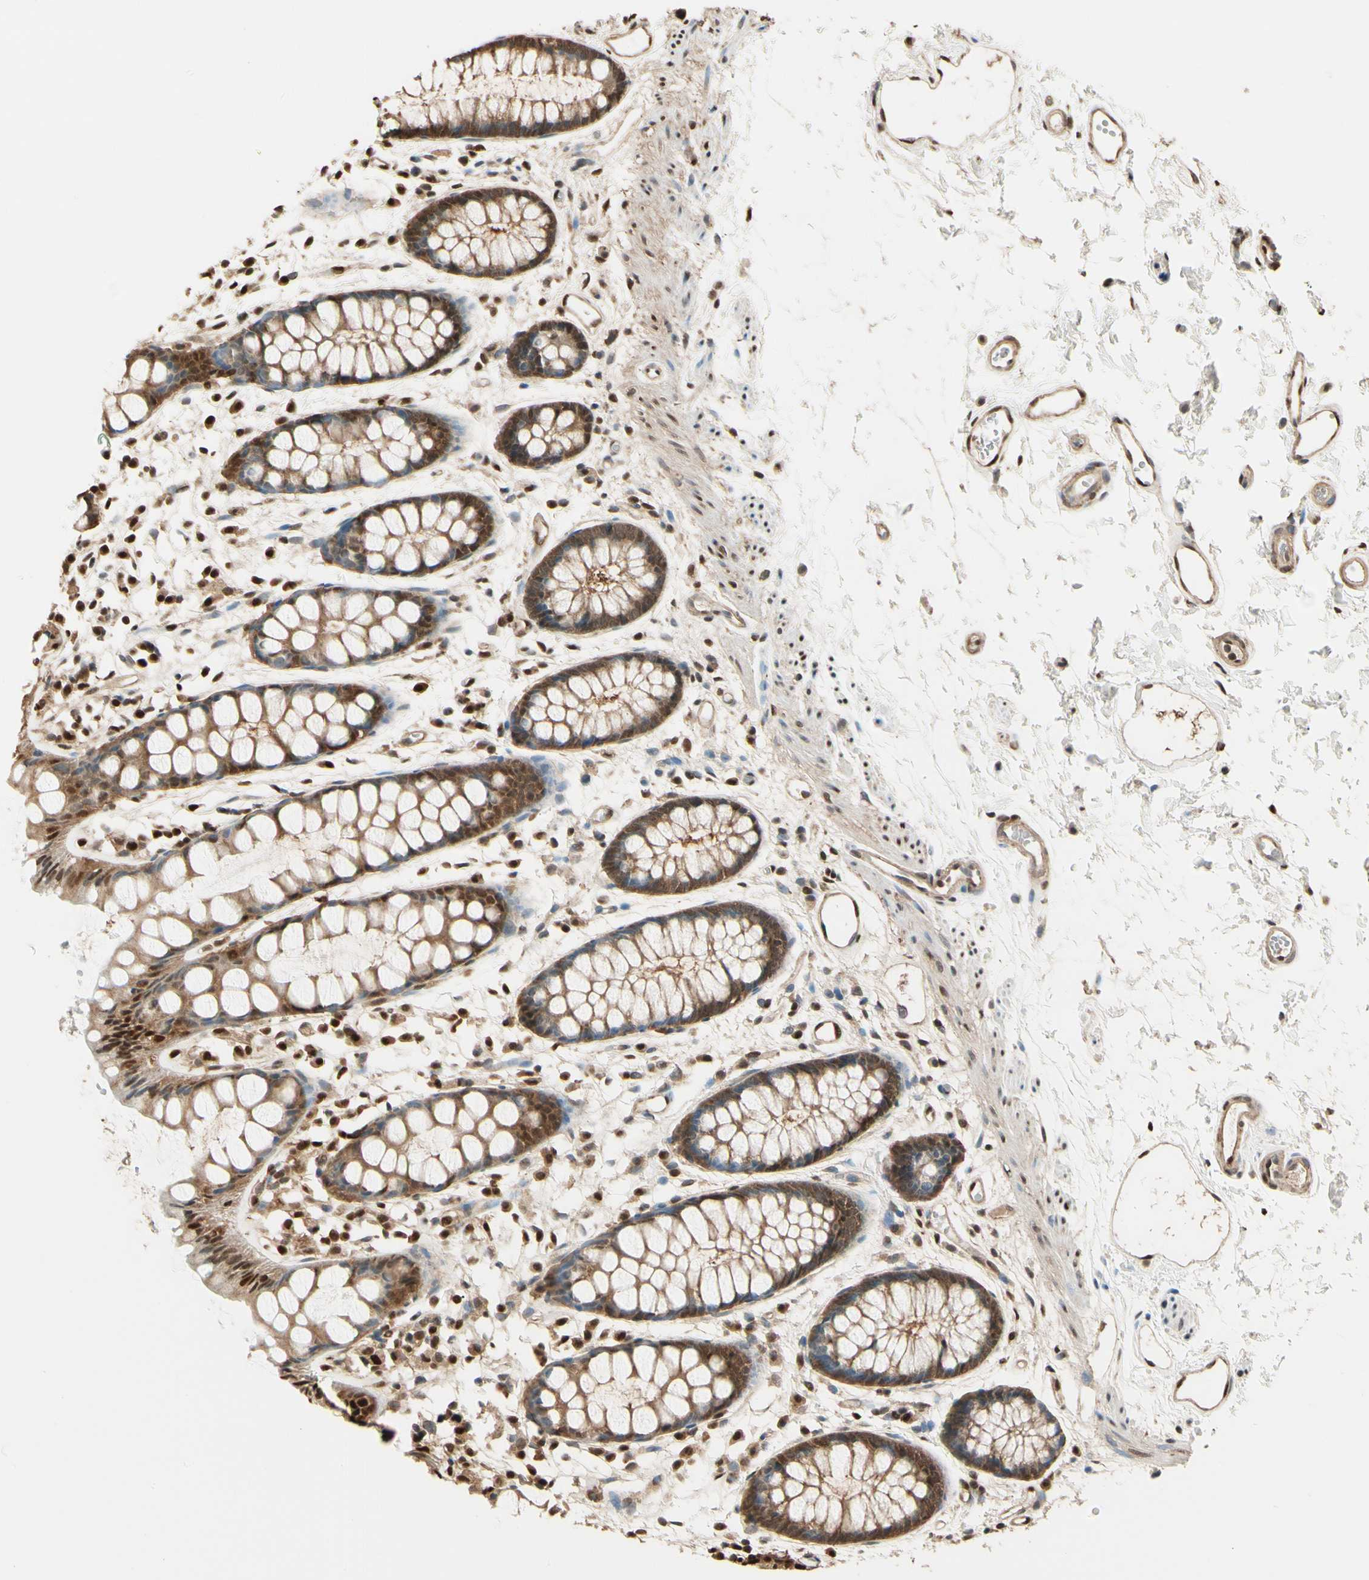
{"staining": {"intensity": "moderate", "quantity": ">75%", "location": "cytoplasmic/membranous,nuclear"}, "tissue": "rectum", "cell_type": "Glandular cells", "image_type": "normal", "snomed": [{"axis": "morphology", "description": "Normal tissue, NOS"}, {"axis": "topography", "description": "Rectum"}], "caption": "A micrograph showing moderate cytoplasmic/membranous,nuclear positivity in approximately >75% of glandular cells in normal rectum, as visualized by brown immunohistochemical staining.", "gene": "PNCK", "patient": {"sex": "female", "age": 66}}